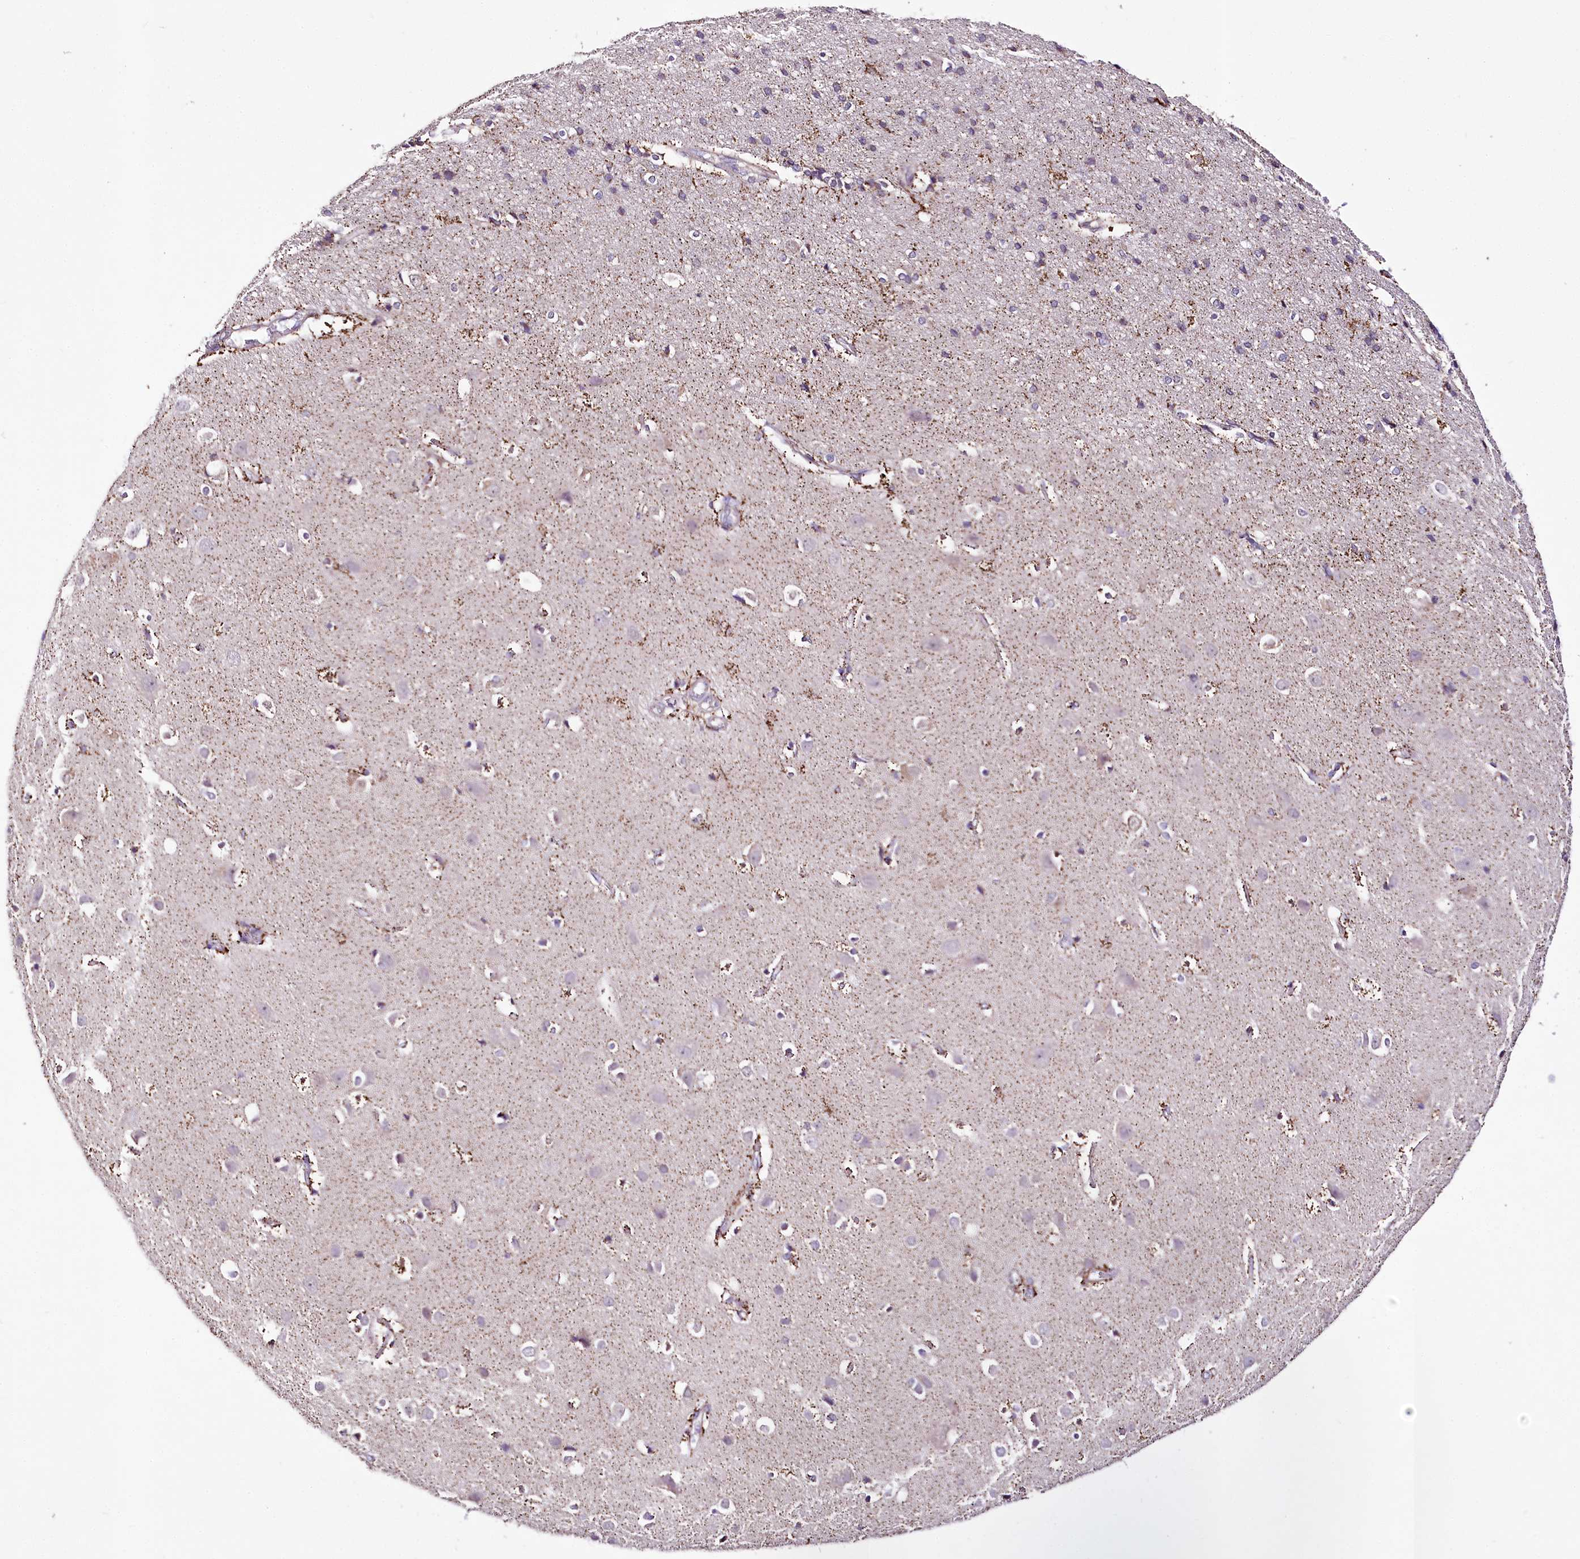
{"staining": {"intensity": "moderate", "quantity": ">75%", "location": "cytoplasmic/membranous"}, "tissue": "cerebral cortex", "cell_type": "Endothelial cells", "image_type": "normal", "snomed": [{"axis": "morphology", "description": "Normal tissue, NOS"}, {"axis": "topography", "description": "Cerebral cortex"}], "caption": "Human cerebral cortex stained for a protein (brown) shows moderate cytoplasmic/membranous positive expression in about >75% of endothelial cells.", "gene": "ATE1", "patient": {"sex": "male", "age": 54}}